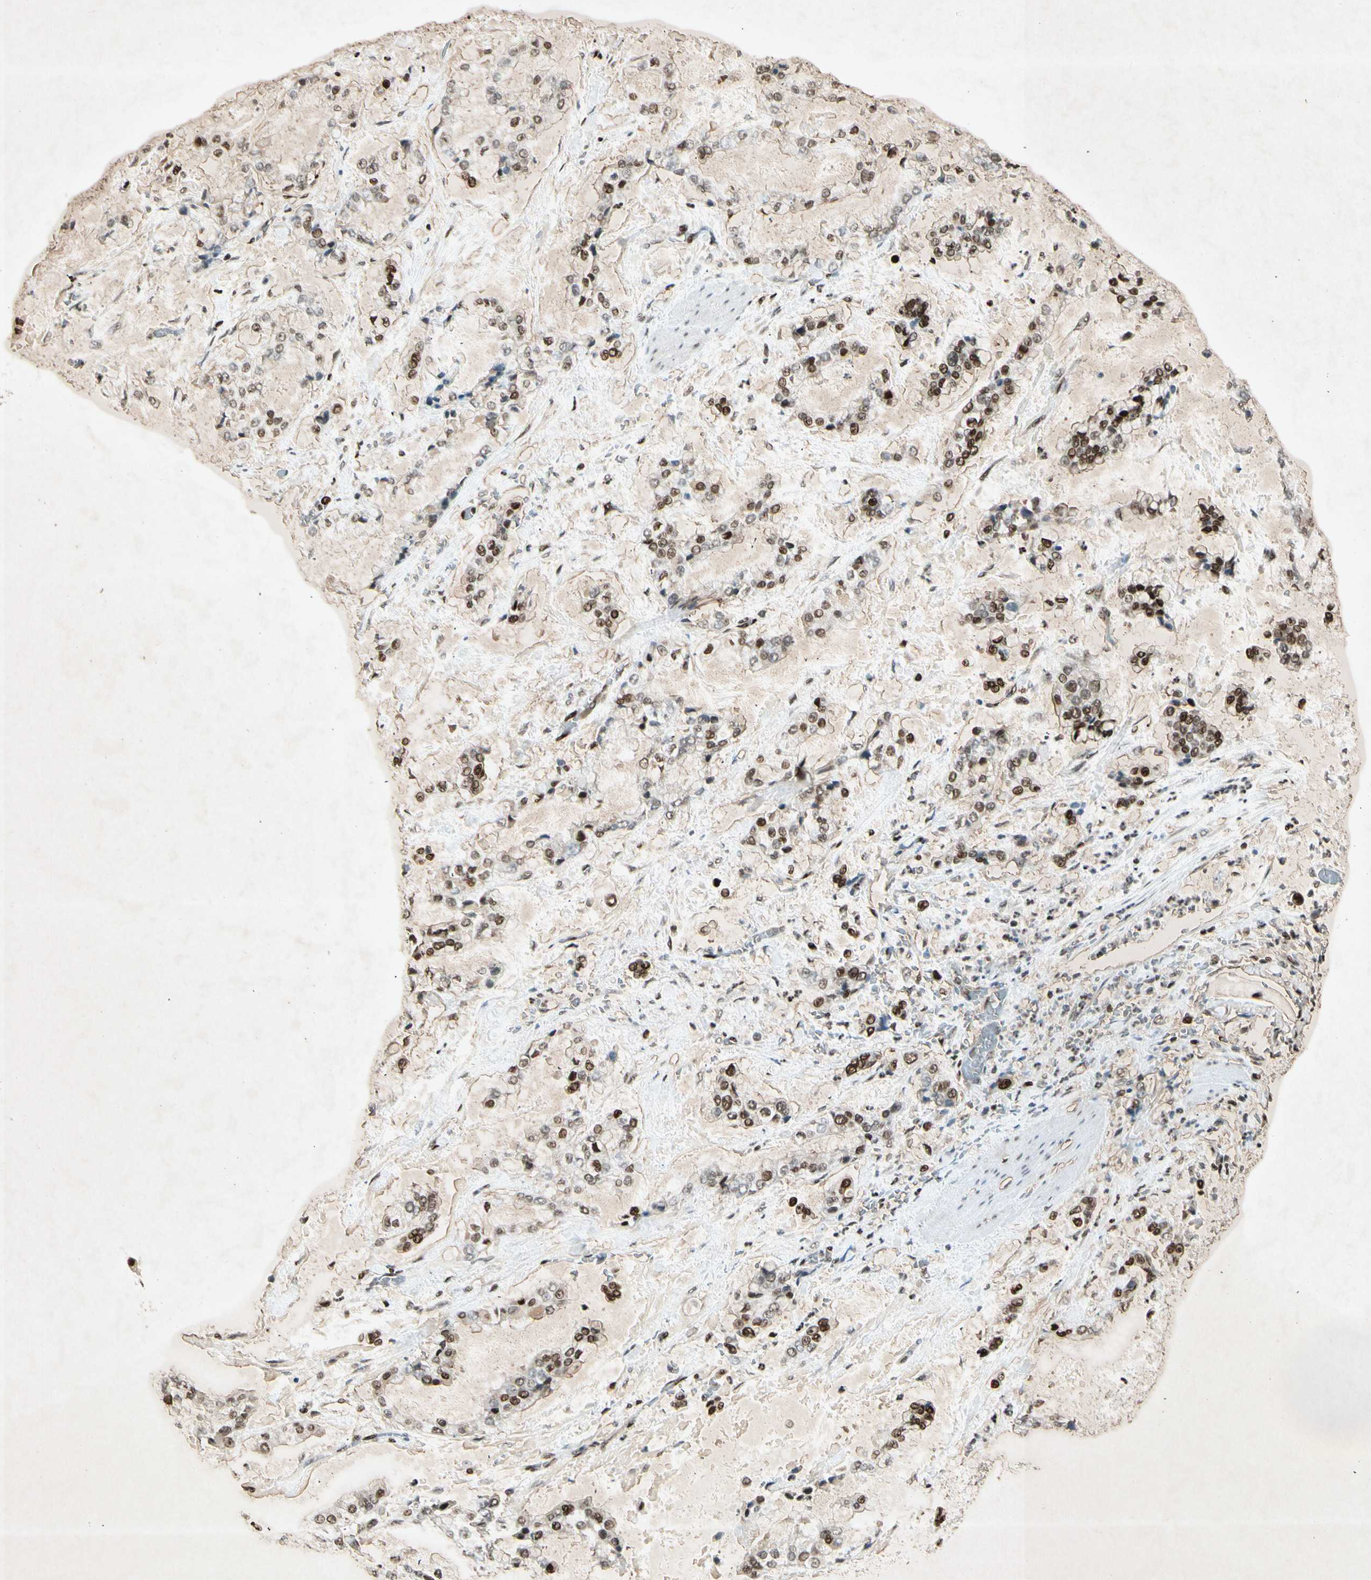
{"staining": {"intensity": "strong", "quantity": ">75%", "location": "nuclear"}, "tissue": "stomach cancer", "cell_type": "Tumor cells", "image_type": "cancer", "snomed": [{"axis": "morphology", "description": "Normal tissue, NOS"}, {"axis": "morphology", "description": "Adenocarcinoma, NOS"}, {"axis": "topography", "description": "Stomach, upper"}, {"axis": "topography", "description": "Stomach"}], "caption": "The photomicrograph exhibits staining of stomach cancer (adenocarcinoma), revealing strong nuclear protein staining (brown color) within tumor cells.", "gene": "RNF43", "patient": {"sex": "male", "age": 76}}